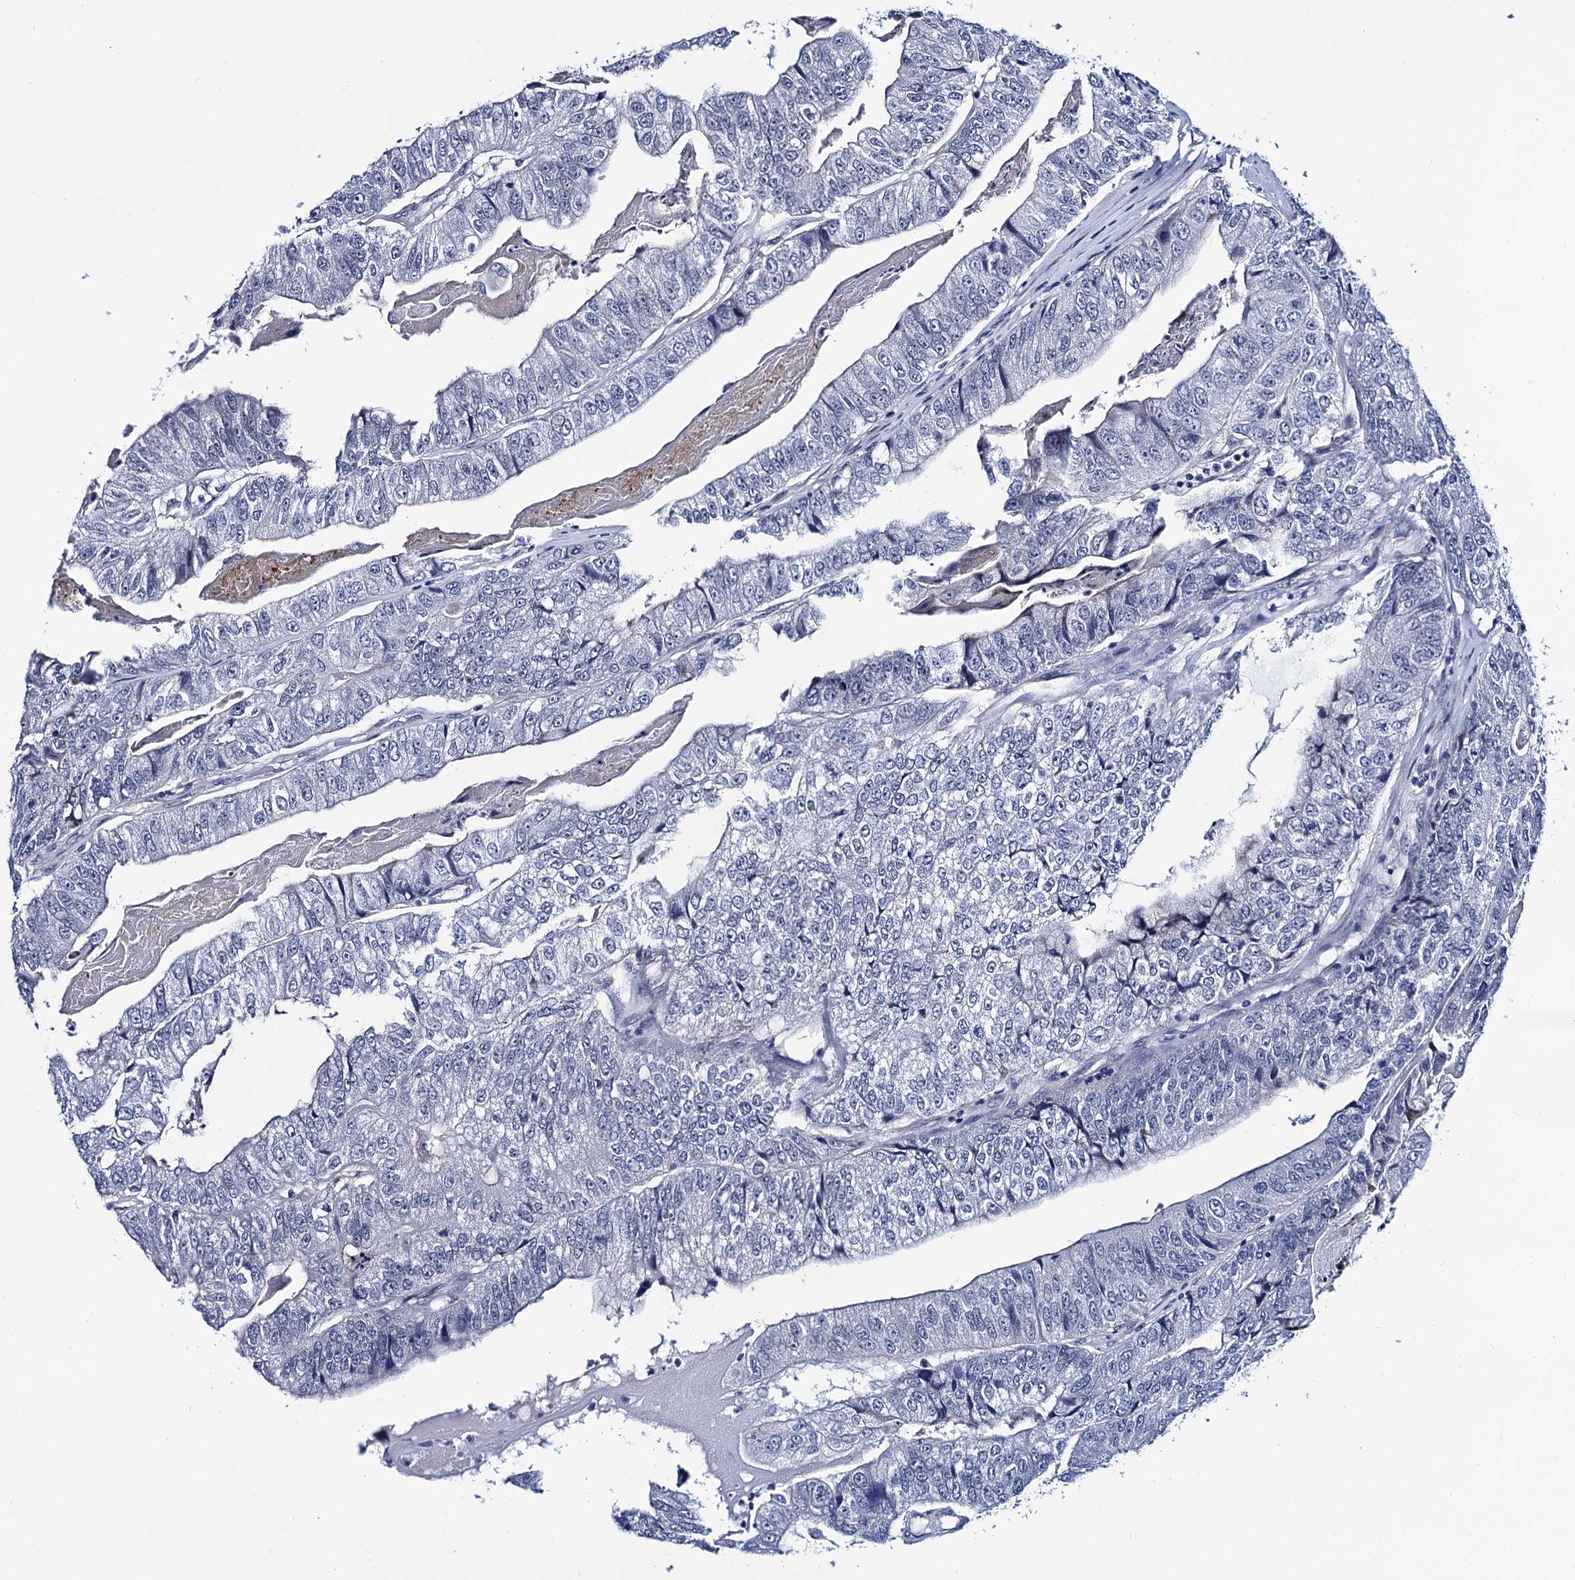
{"staining": {"intensity": "negative", "quantity": "none", "location": "none"}, "tissue": "colorectal cancer", "cell_type": "Tumor cells", "image_type": "cancer", "snomed": [{"axis": "morphology", "description": "Adenocarcinoma, NOS"}, {"axis": "topography", "description": "Colon"}], "caption": "Immunohistochemistry (IHC) image of human adenocarcinoma (colorectal) stained for a protein (brown), which demonstrates no staining in tumor cells.", "gene": "C16orf87", "patient": {"sex": "female", "age": 67}}